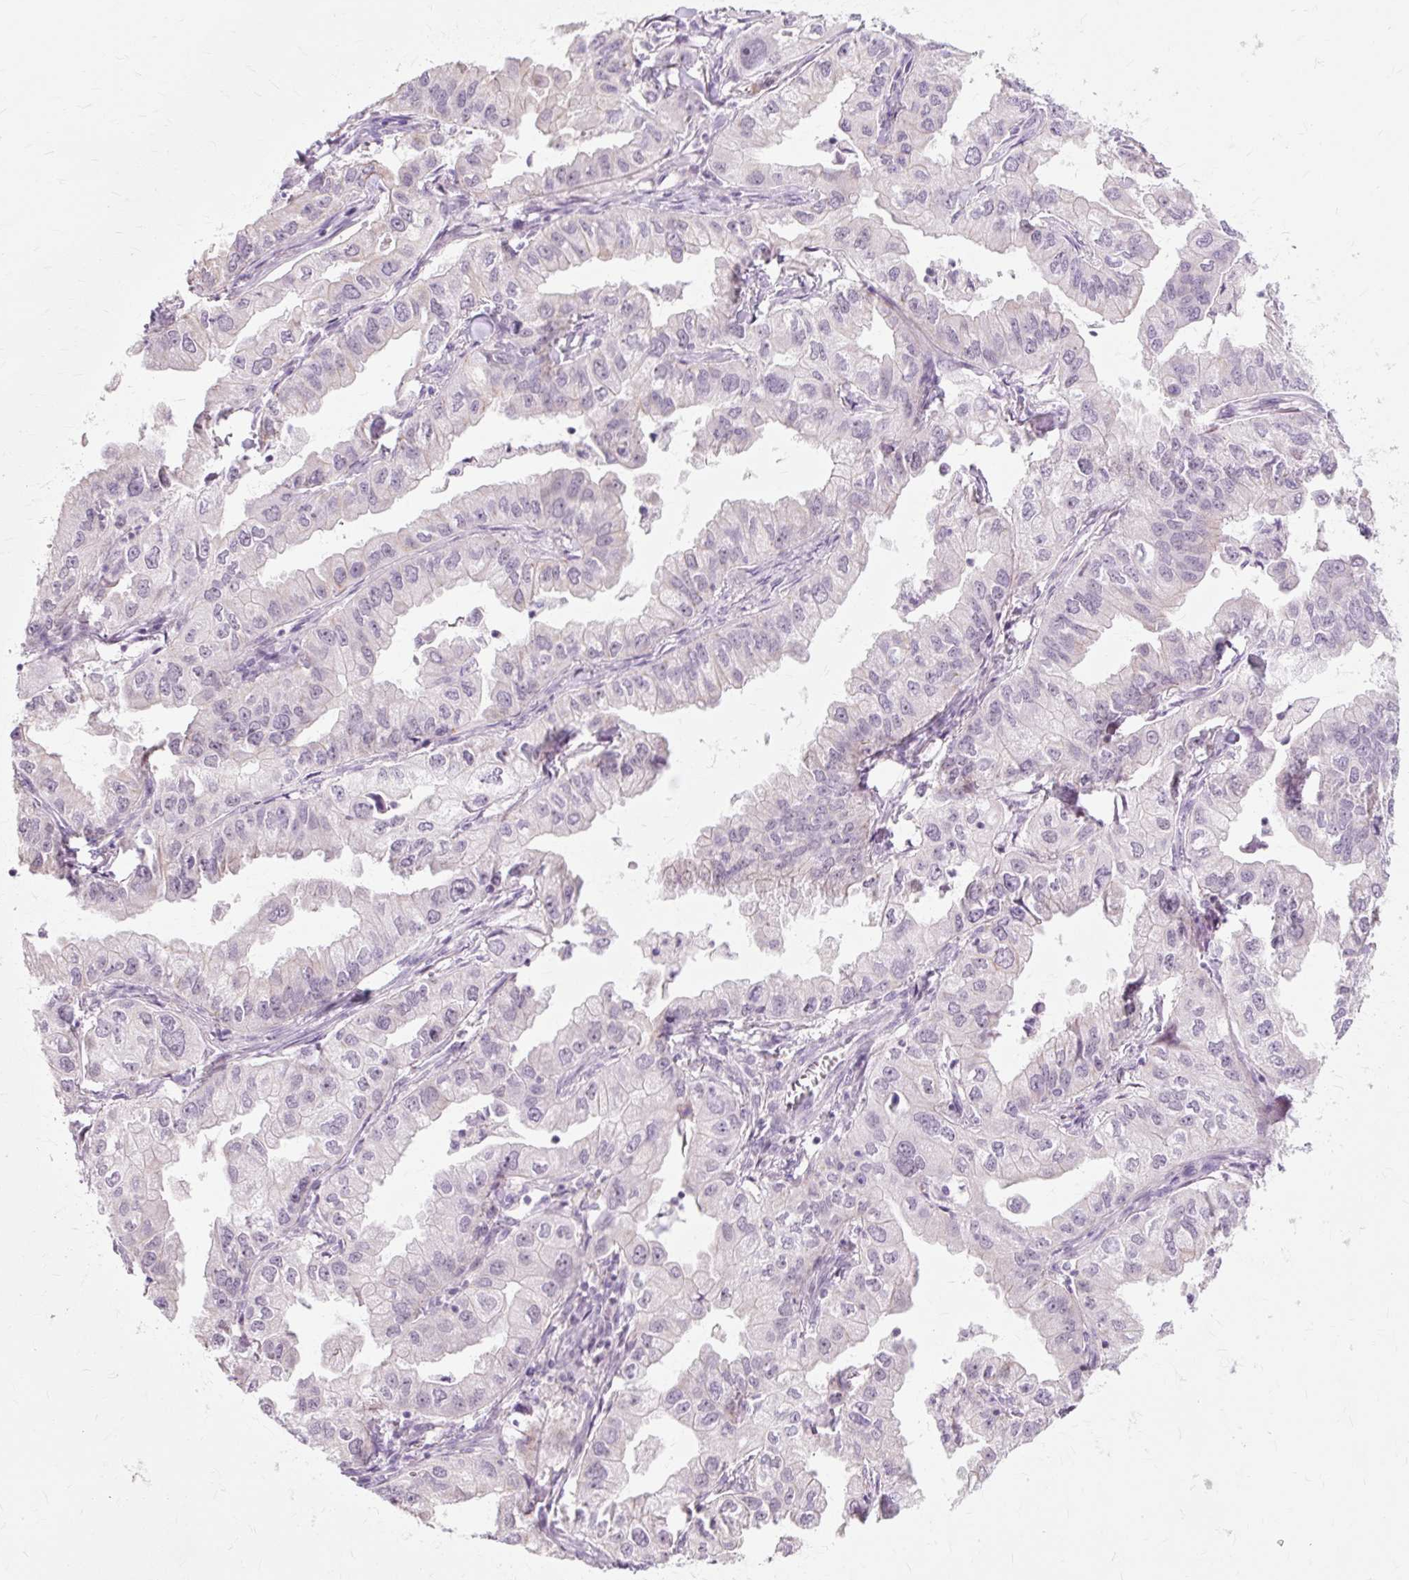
{"staining": {"intensity": "negative", "quantity": "none", "location": "none"}, "tissue": "lung cancer", "cell_type": "Tumor cells", "image_type": "cancer", "snomed": [{"axis": "morphology", "description": "Adenocarcinoma, NOS"}, {"axis": "topography", "description": "Lung"}], "caption": "Histopathology image shows no protein expression in tumor cells of lung adenocarcinoma tissue.", "gene": "IRX2", "patient": {"sex": "male", "age": 48}}